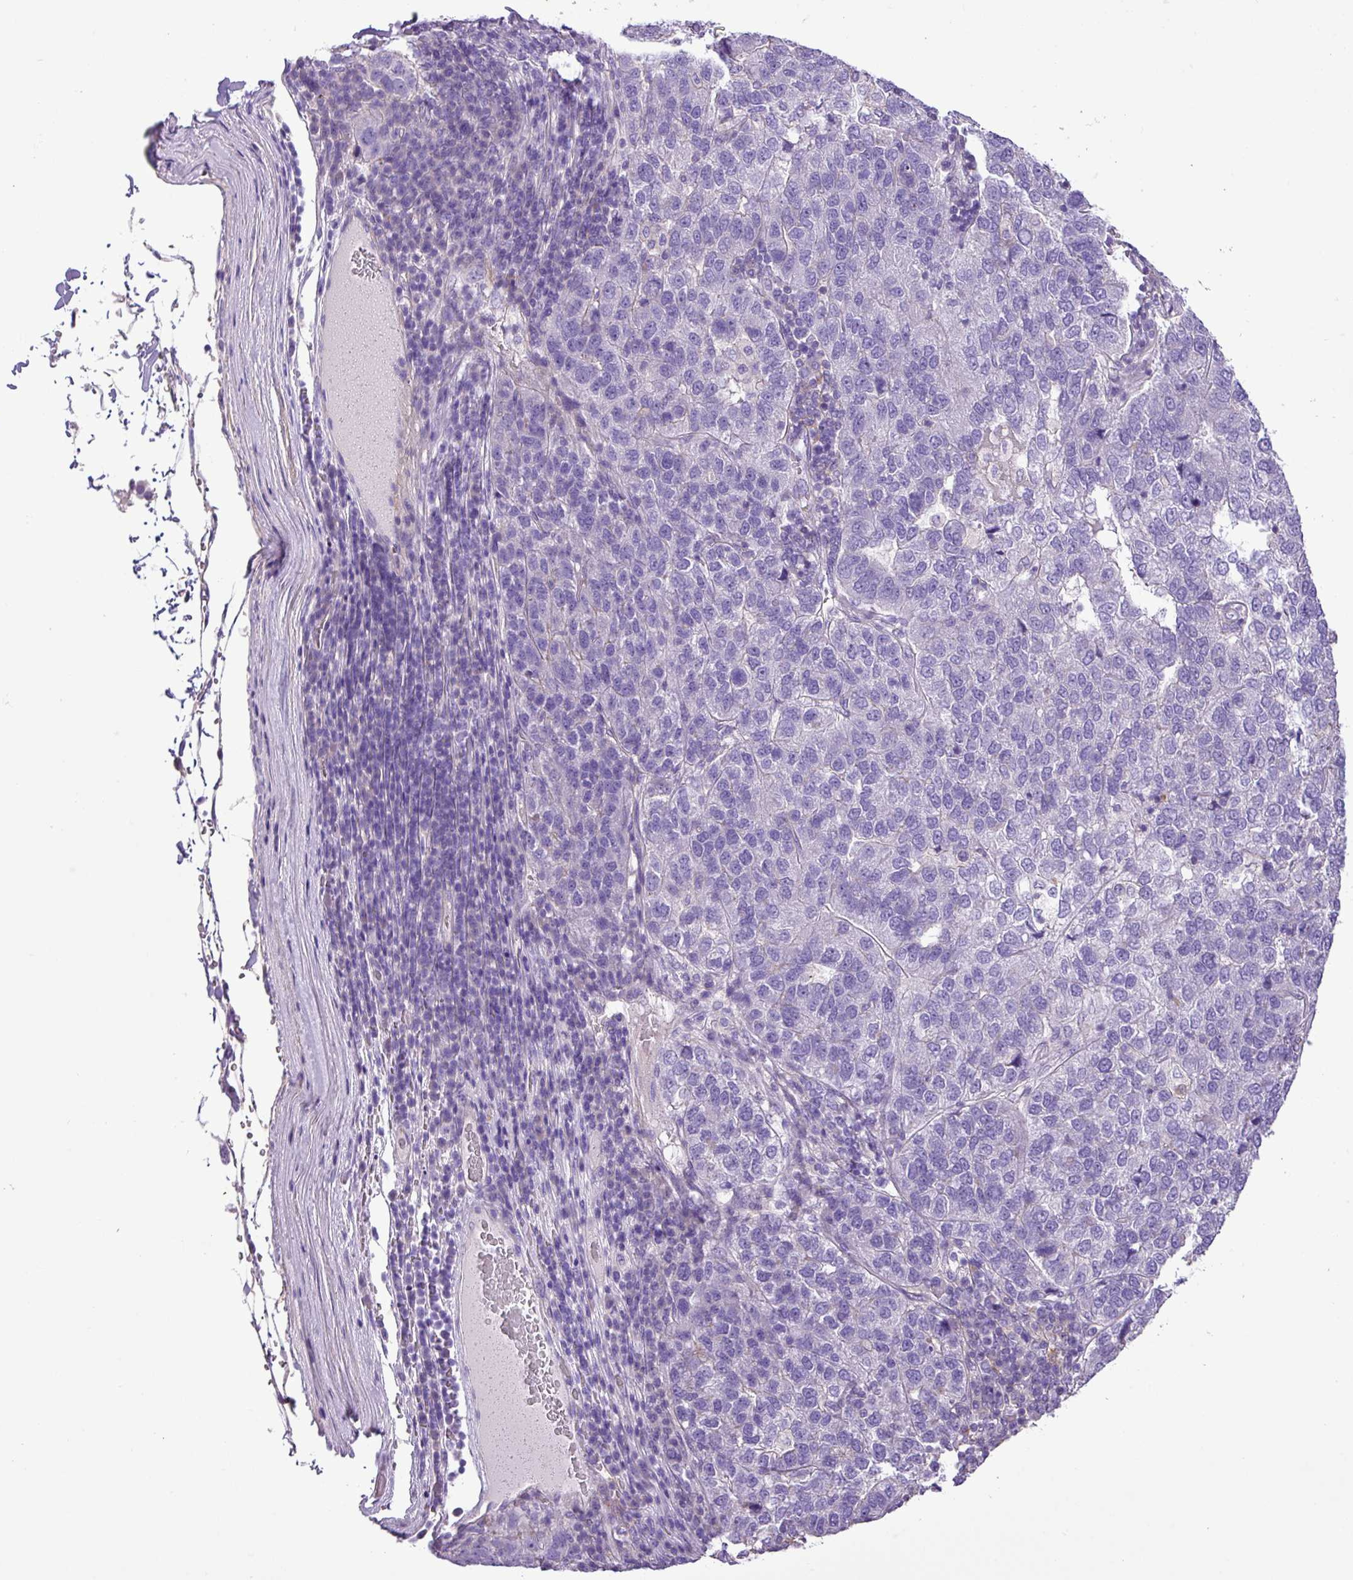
{"staining": {"intensity": "negative", "quantity": "none", "location": "none"}, "tissue": "pancreatic cancer", "cell_type": "Tumor cells", "image_type": "cancer", "snomed": [{"axis": "morphology", "description": "Adenocarcinoma, NOS"}, {"axis": "topography", "description": "Pancreas"}], "caption": "Tumor cells show no significant positivity in pancreatic cancer (adenocarcinoma).", "gene": "ZNF334", "patient": {"sex": "female", "age": 61}}